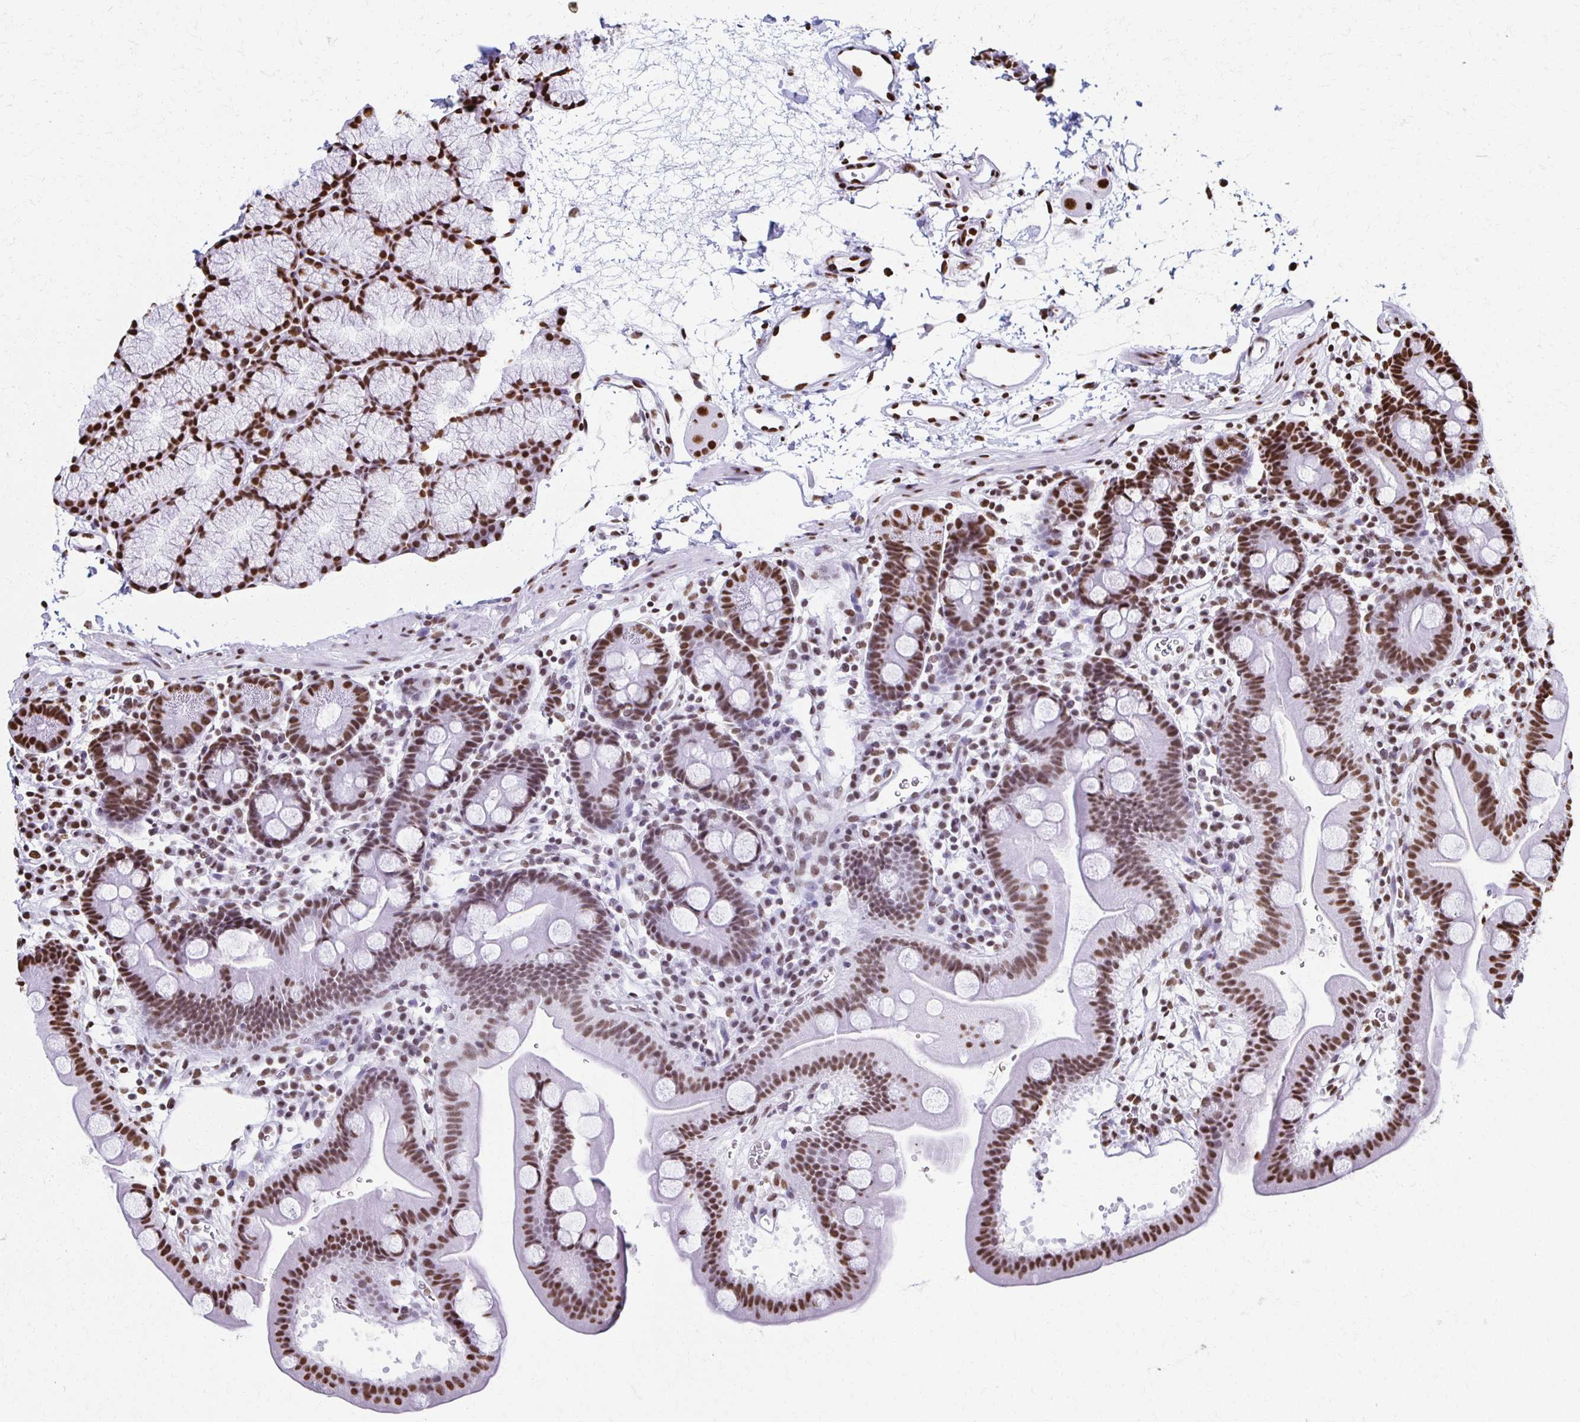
{"staining": {"intensity": "strong", "quantity": ">75%", "location": "nuclear"}, "tissue": "duodenum", "cell_type": "Glandular cells", "image_type": "normal", "snomed": [{"axis": "morphology", "description": "Normal tissue, NOS"}, {"axis": "topography", "description": "Duodenum"}], "caption": "Immunohistochemical staining of normal human duodenum exhibits >75% levels of strong nuclear protein positivity in about >75% of glandular cells.", "gene": "NONO", "patient": {"sex": "male", "age": 59}}